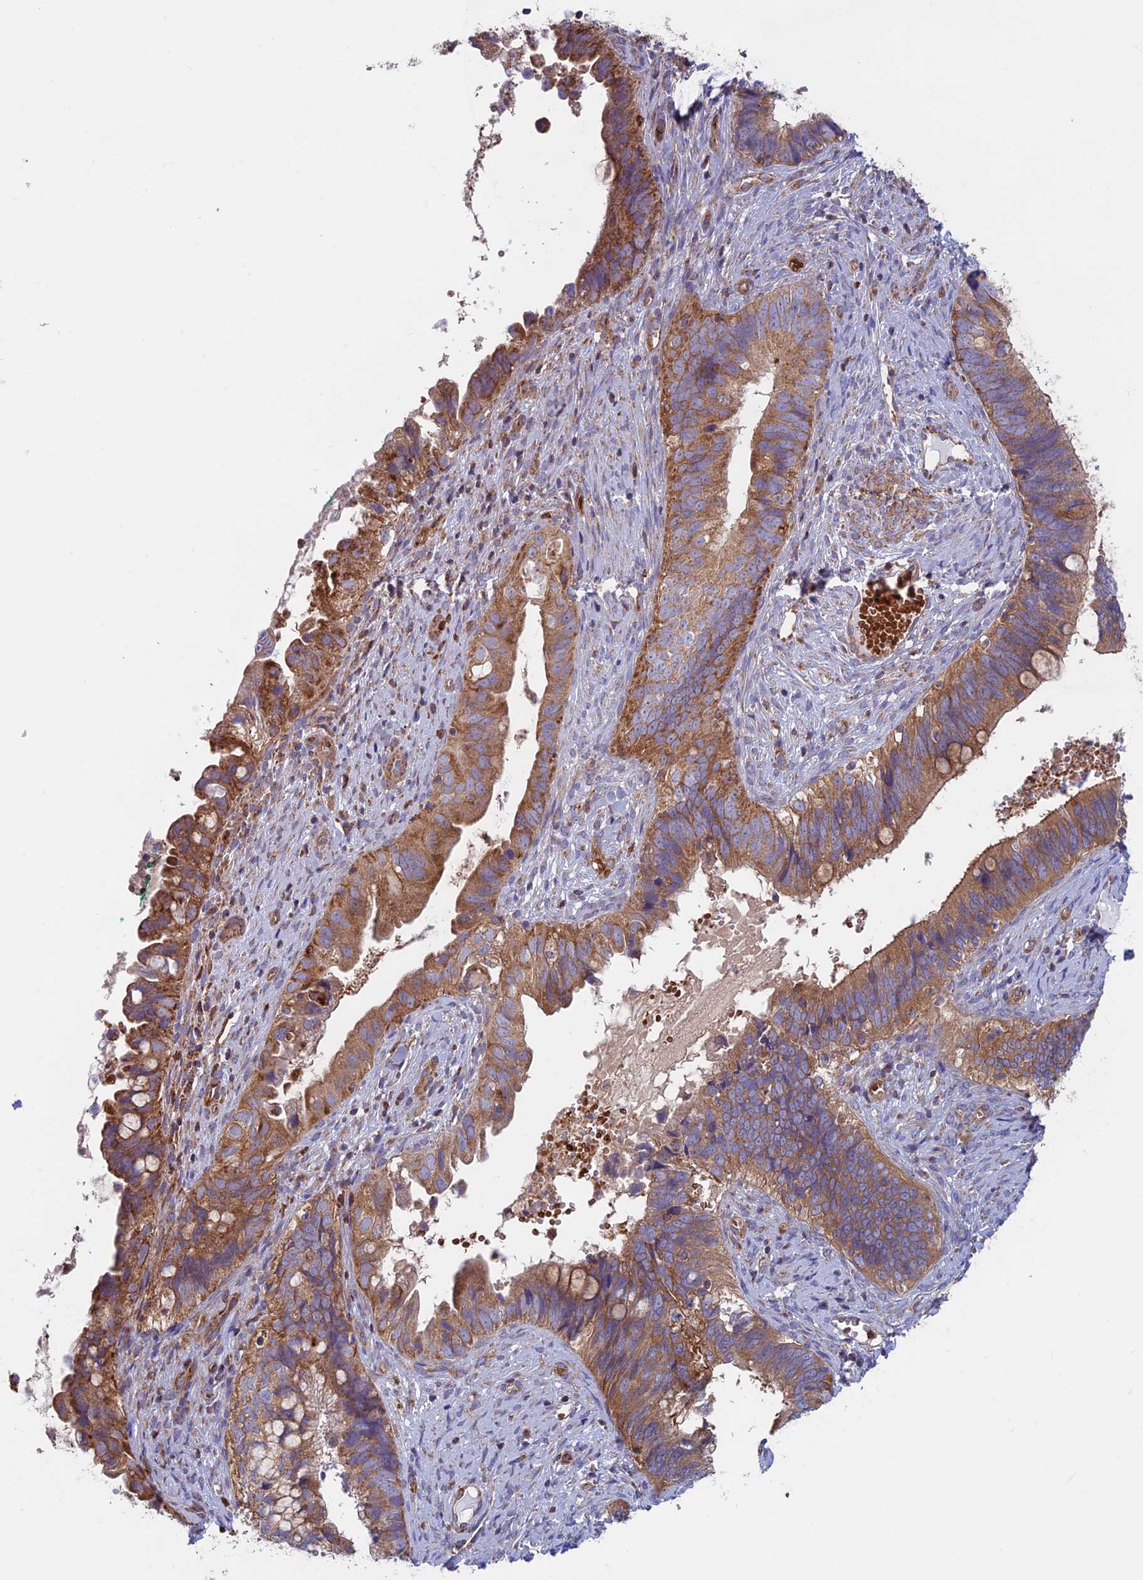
{"staining": {"intensity": "moderate", "quantity": ">75%", "location": "cytoplasmic/membranous"}, "tissue": "cervical cancer", "cell_type": "Tumor cells", "image_type": "cancer", "snomed": [{"axis": "morphology", "description": "Adenocarcinoma, NOS"}, {"axis": "topography", "description": "Cervix"}], "caption": "Protein staining of cervical cancer (adenocarcinoma) tissue demonstrates moderate cytoplasmic/membranous staining in approximately >75% of tumor cells.", "gene": "DNM1L", "patient": {"sex": "female", "age": 42}}